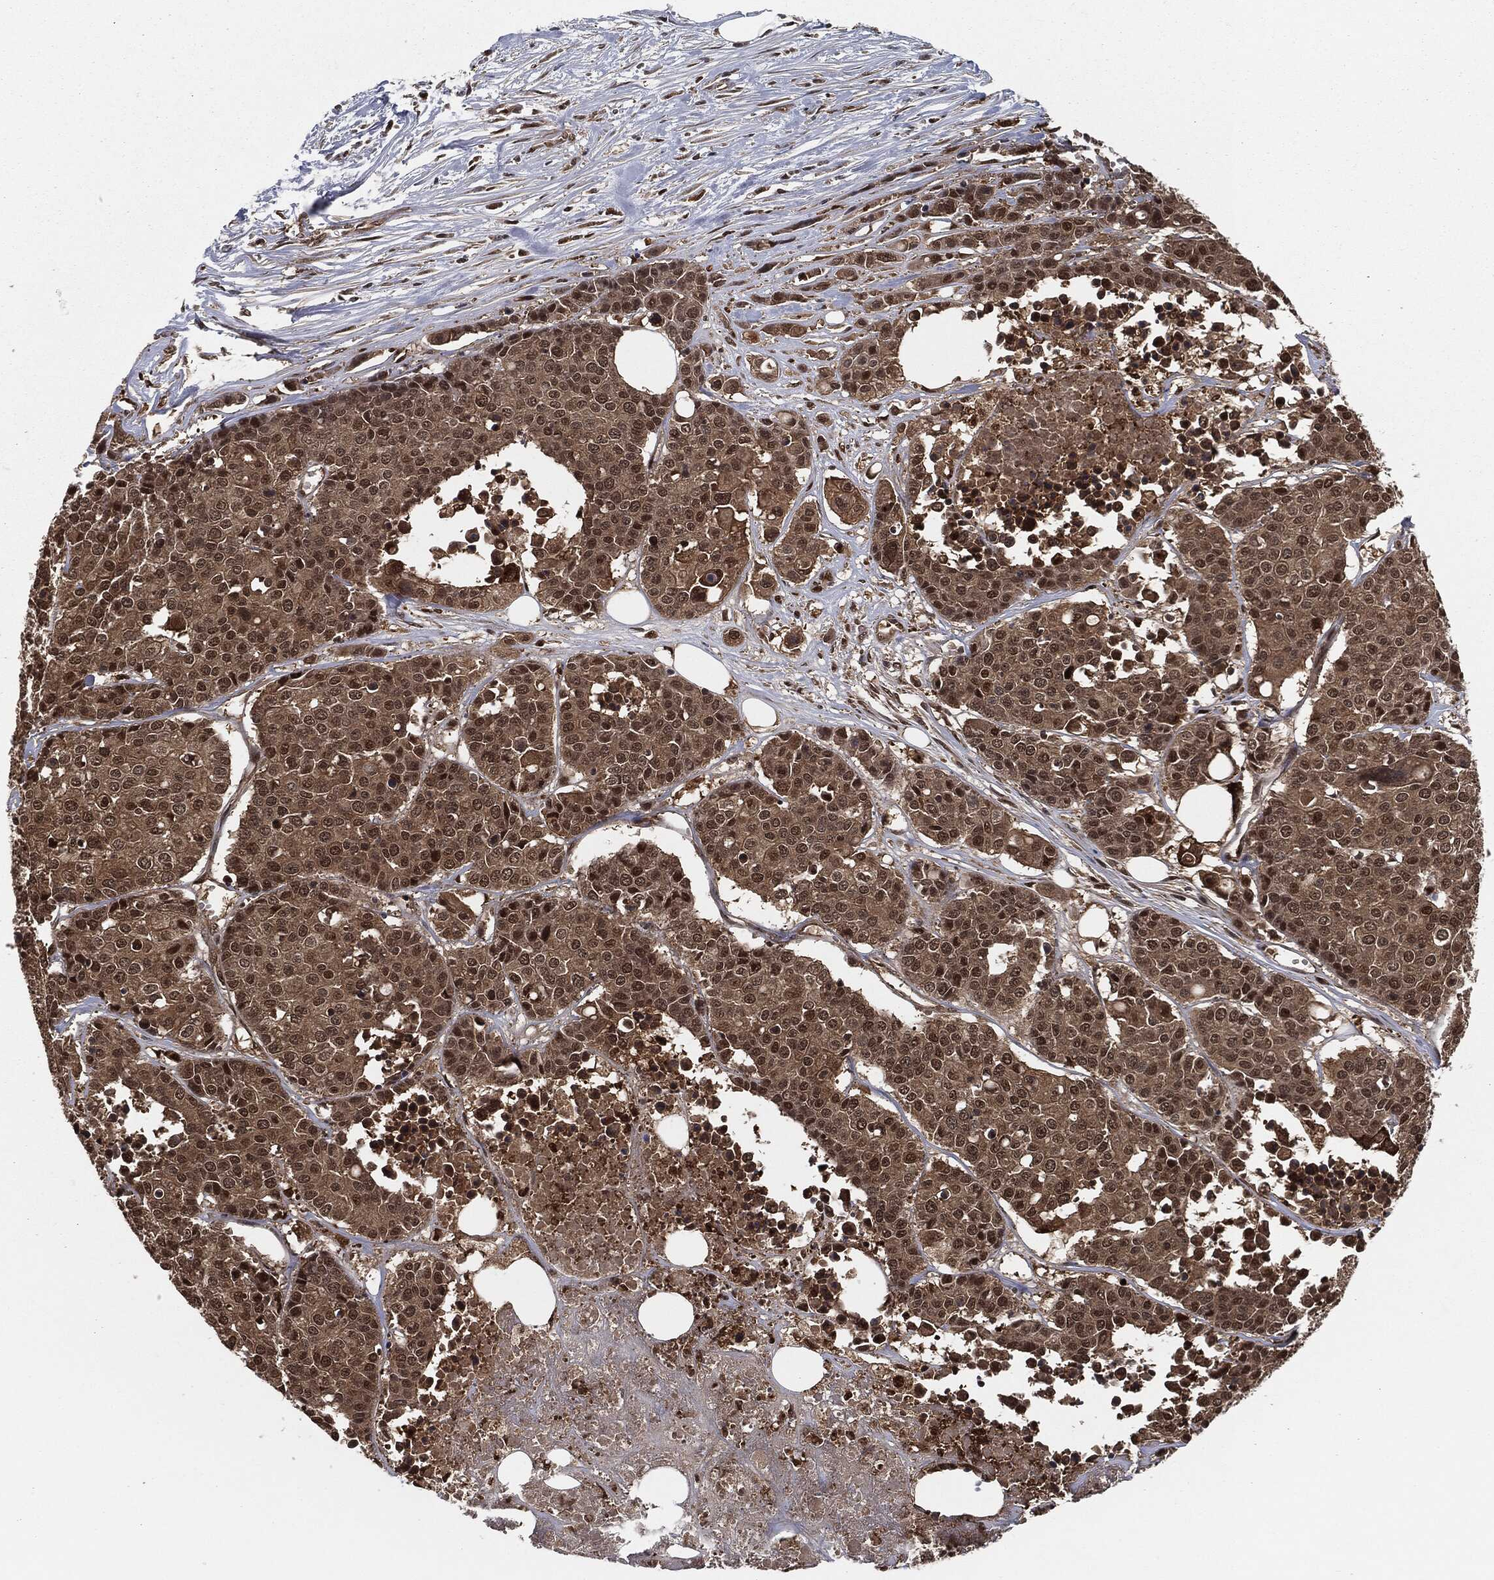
{"staining": {"intensity": "weak", "quantity": ">75%", "location": "cytoplasmic/membranous"}, "tissue": "carcinoid", "cell_type": "Tumor cells", "image_type": "cancer", "snomed": [{"axis": "morphology", "description": "Carcinoid, malignant, NOS"}, {"axis": "topography", "description": "Colon"}], "caption": "Weak cytoplasmic/membranous staining is identified in about >75% of tumor cells in malignant carcinoid.", "gene": "CAPRIN2", "patient": {"sex": "male", "age": 81}}